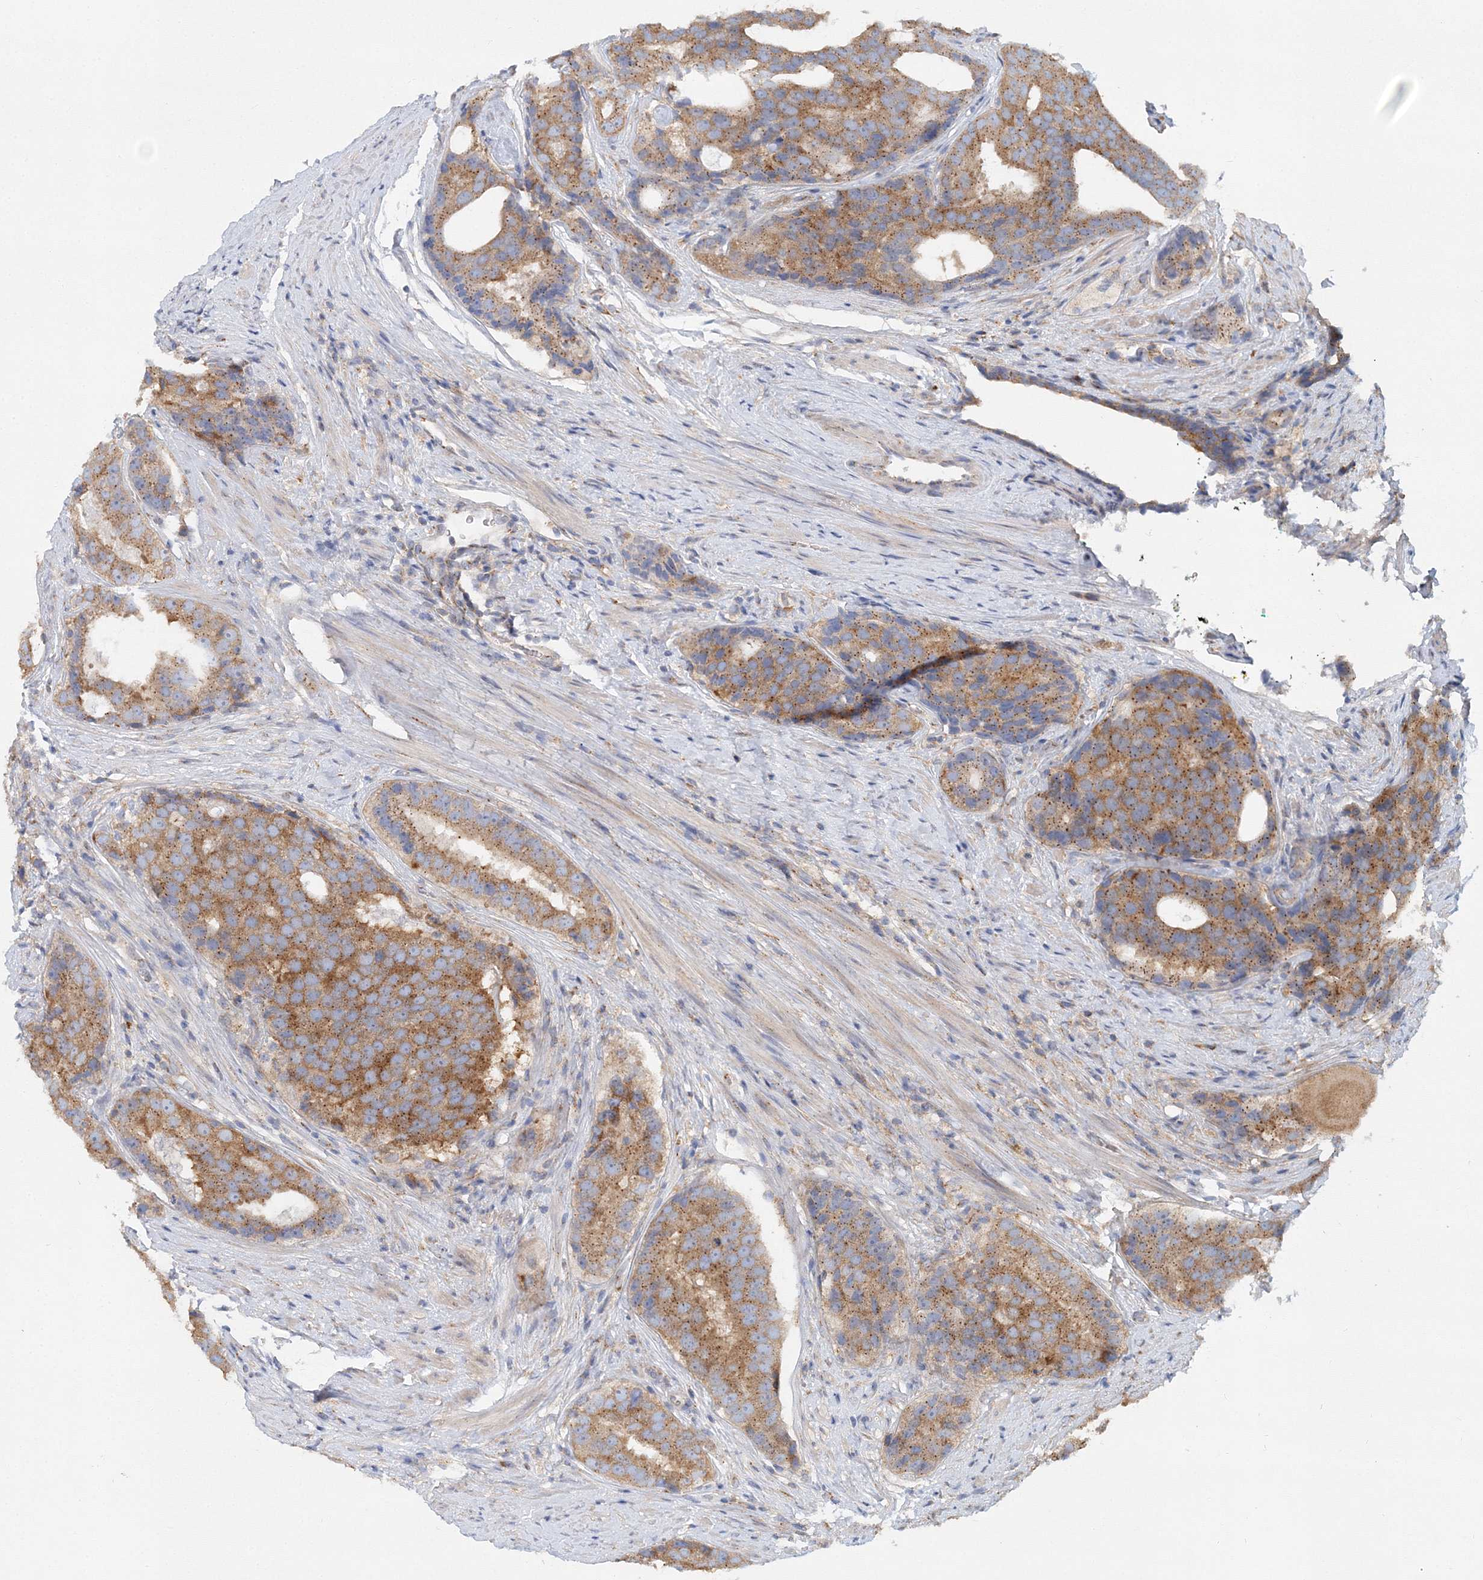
{"staining": {"intensity": "moderate", "quantity": ">75%", "location": "cytoplasmic/membranous"}, "tissue": "prostate cancer", "cell_type": "Tumor cells", "image_type": "cancer", "snomed": [{"axis": "morphology", "description": "Adenocarcinoma, High grade"}, {"axis": "topography", "description": "Prostate"}], "caption": "DAB immunohistochemical staining of prostate cancer (adenocarcinoma (high-grade)) displays moderate cytoplasmic/membranous protein expression in approximately >75% of tumor cells.", "gene": "SEC23IP", "patient": {"sex": "male", "age": 56}}